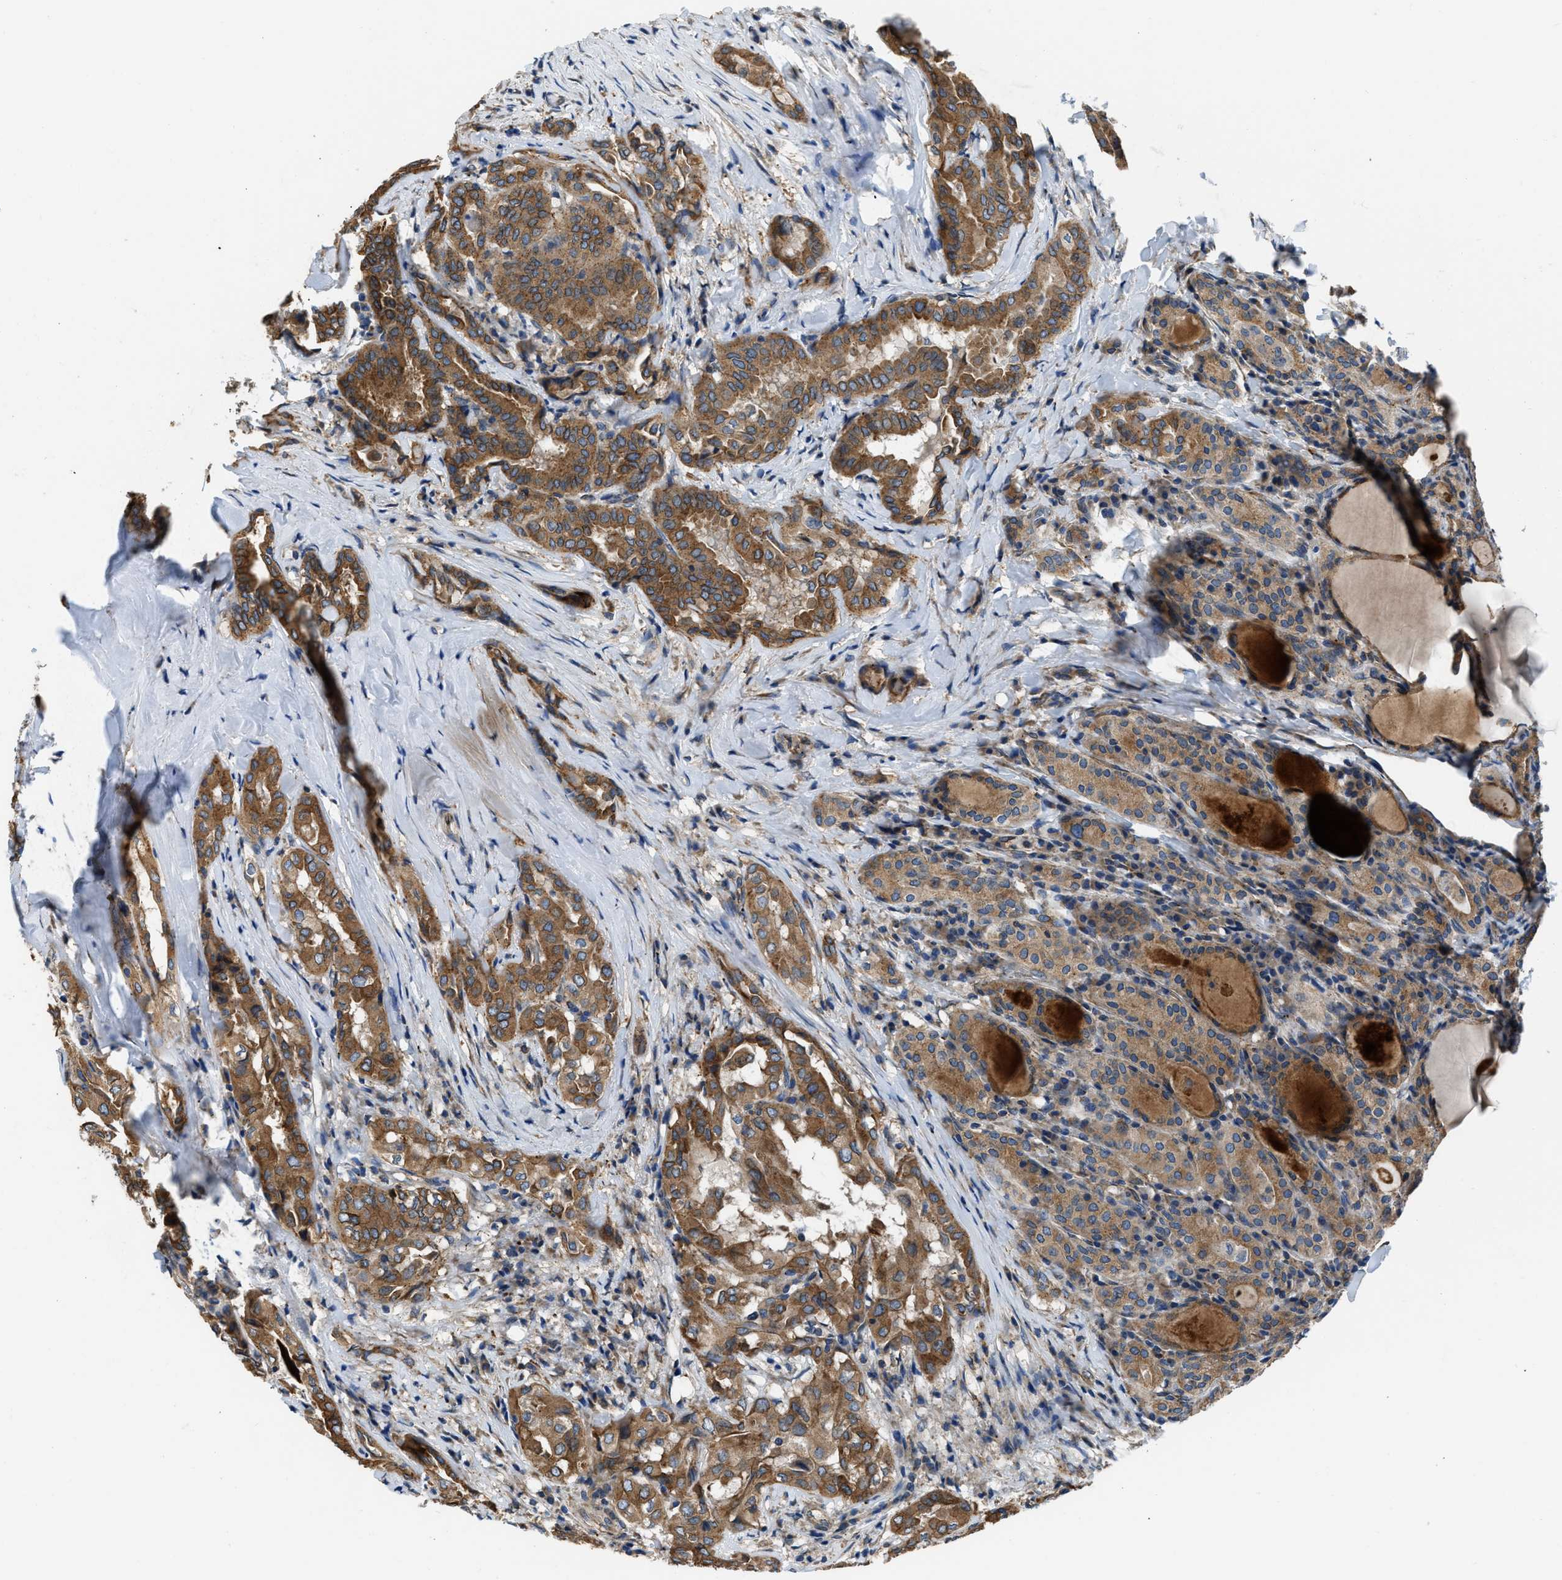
{"staining": {"intensity": "moderate", "quantity": ">75%", "location": "cytoplasmic/membranous"}, "tissue": "thyroid cancer", "cell_type": "Tumor cells", "image_type": "cancer", "snomed": [{"axis": "morphology", "description": "Papillary adenocarcinoma, NOS"}, {"axis": "topography", "description": "Thyroid gland"}], "caption": "Immunohistochemical staining of human thyroid cancer demonstrates medium levels of moderate cytoplasmic/membranous protein staining in approximately >75% of tumor cells.", "gene": "ARL6IP5", "patient": {"sex": "female", "age": 42}}